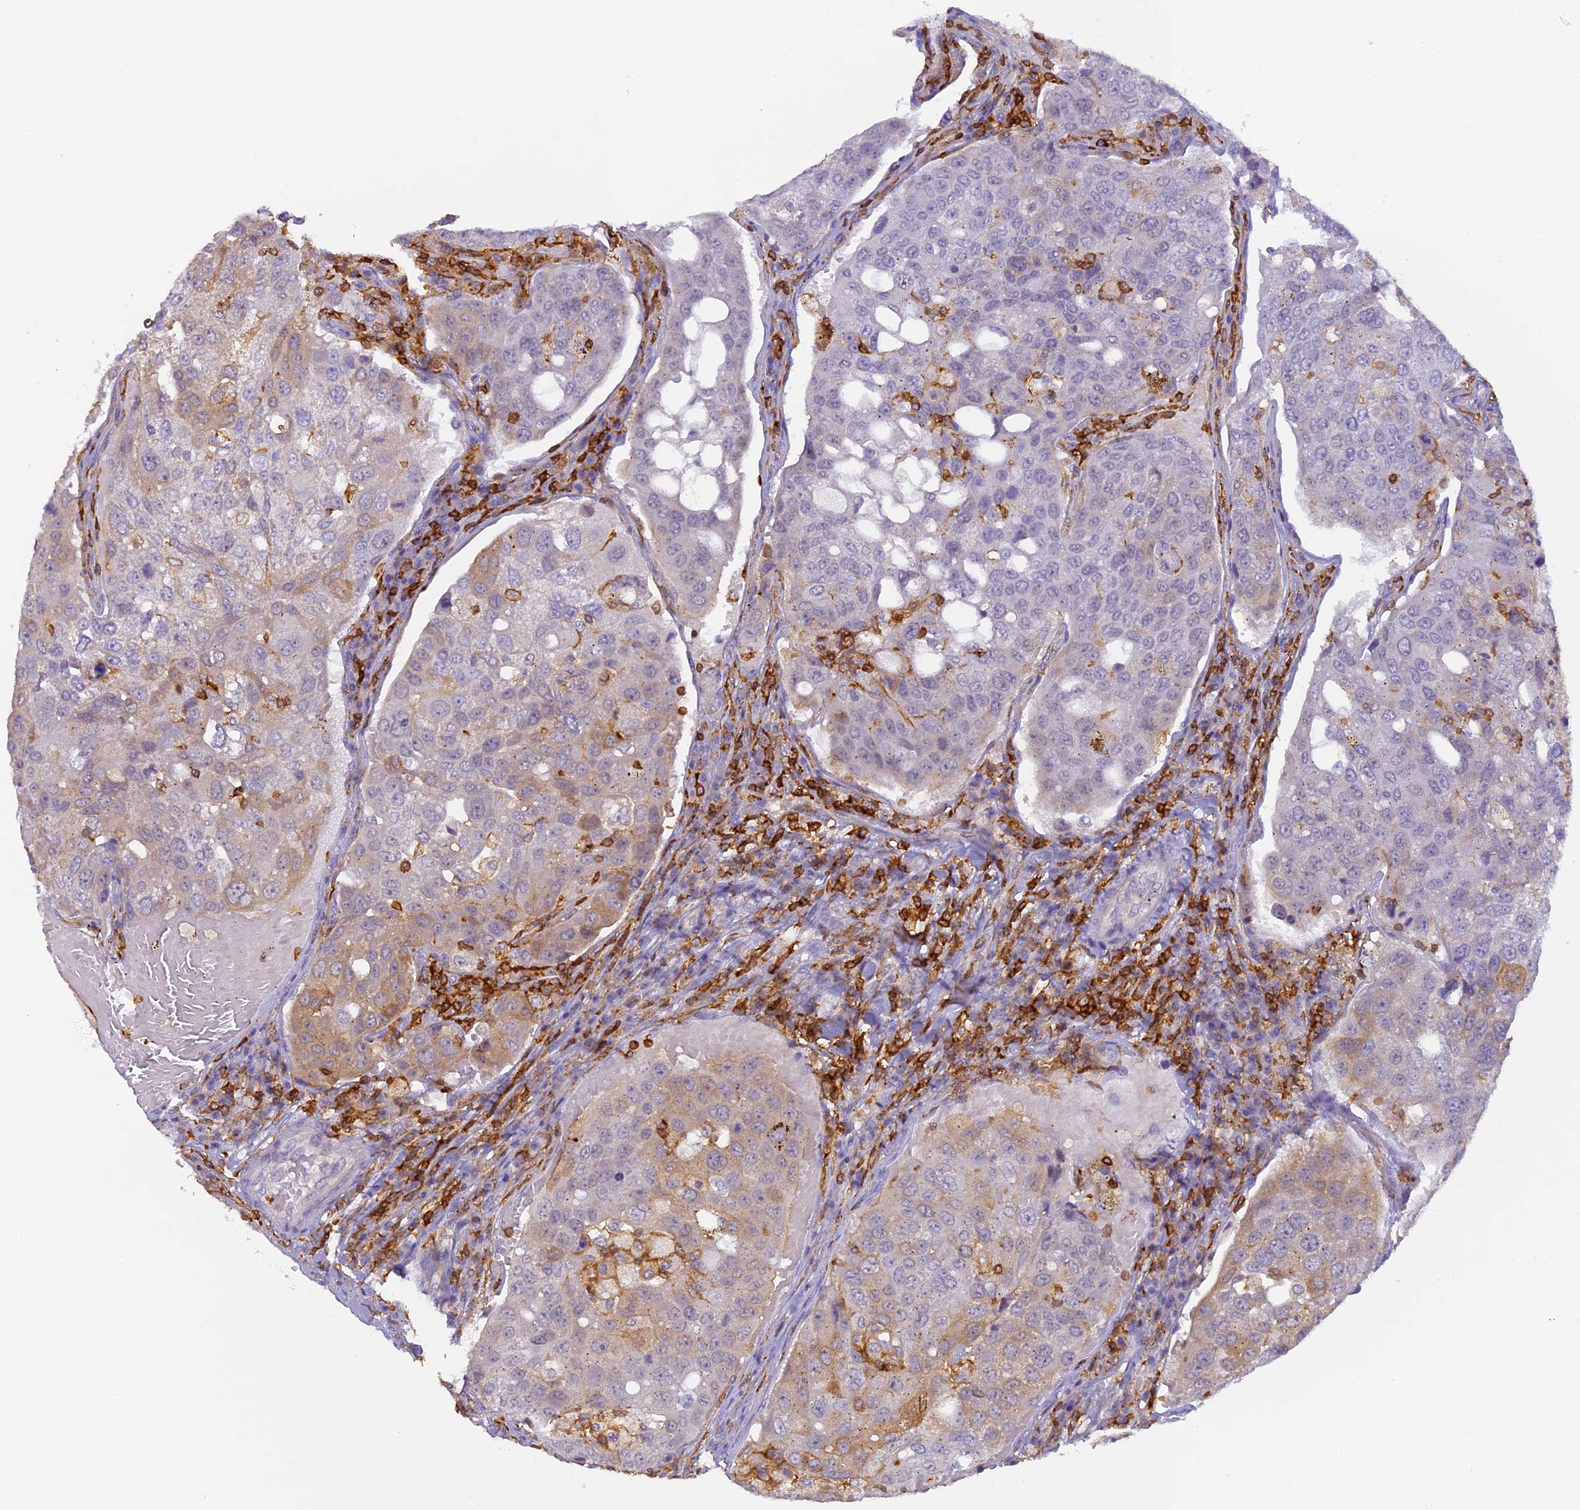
{"staining": {"intensity": "weak", "quantity": "<25%", "location": "cytoplasmic/membranous"}, "tissue": "urothelial cancer", "cell_type": "Tumor cells", "image_type": "cancer", "snomed": [{"axis": "morphology", "description": "Urothelial carcinoma, High grade"}, {"axis": "topography", "description": "Lymph node"}, {"axis": "topography", "description": "Urinary bladder"}], "caption": "An IHC micrograph of urothelial cancer is shown. There is no staining in tumor cells of urothelial cancer.", "gene": "FYB1", "patient": {"sex": "male", "age": 51}}